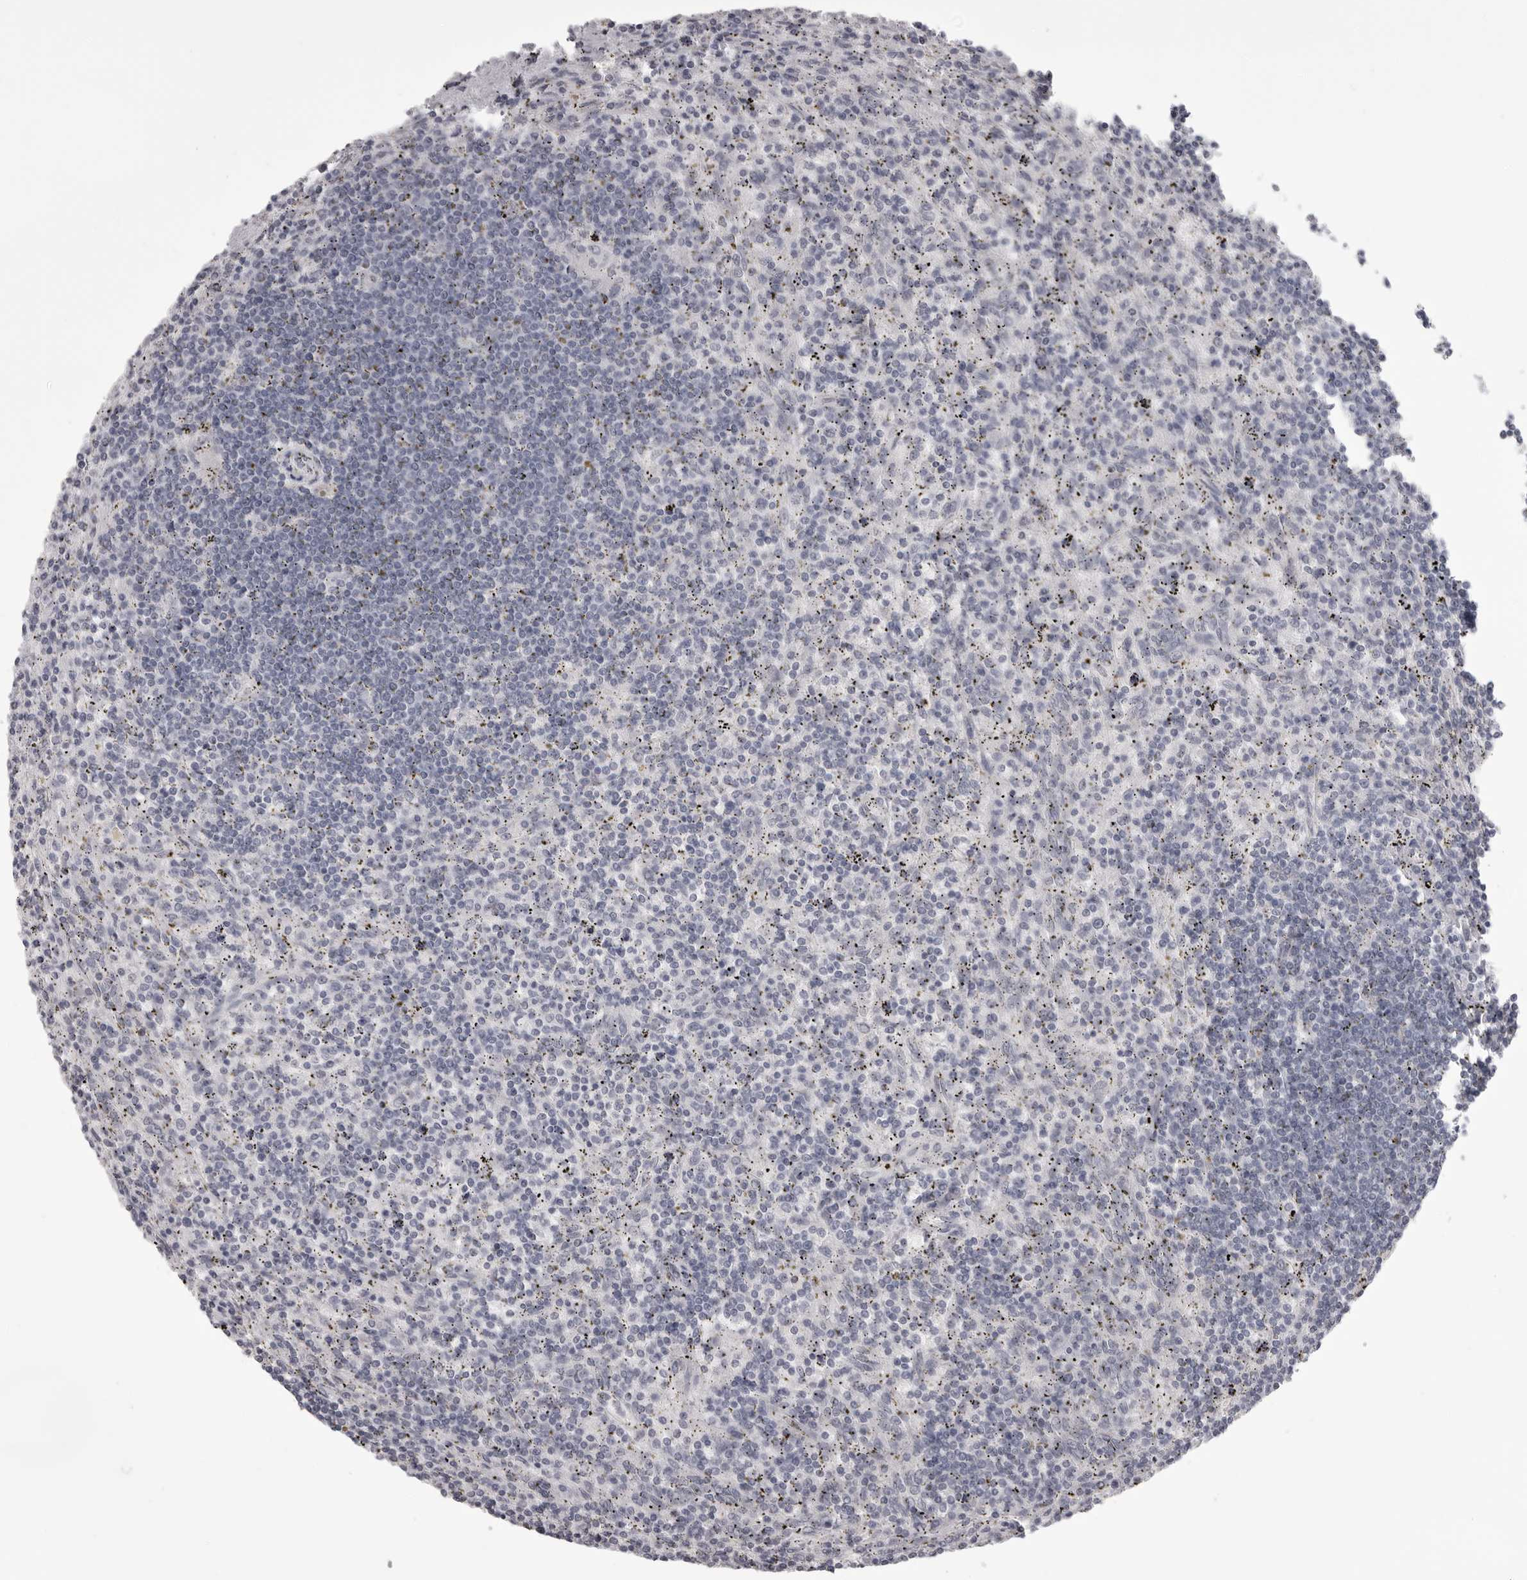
{"staining": {"intensity": "negative", "quantity": "none", "location": "none"}, "tissue": "lymphoma", "cell_type": "Tumor cells", "image_type": "cancer", "snomed": [{"axis": "morphology", "description": "Malignant lymphoma, non-Hodgkin's type, Low grade"}, {"axis": "topography", "description": "Spleen"}], "caption": "DAB immunohistochemical staining of lymphoma reveals no significant positivity in tumor cells.", "gene": "EPHA10", "patient": {"sex": "male", "age": 76}}